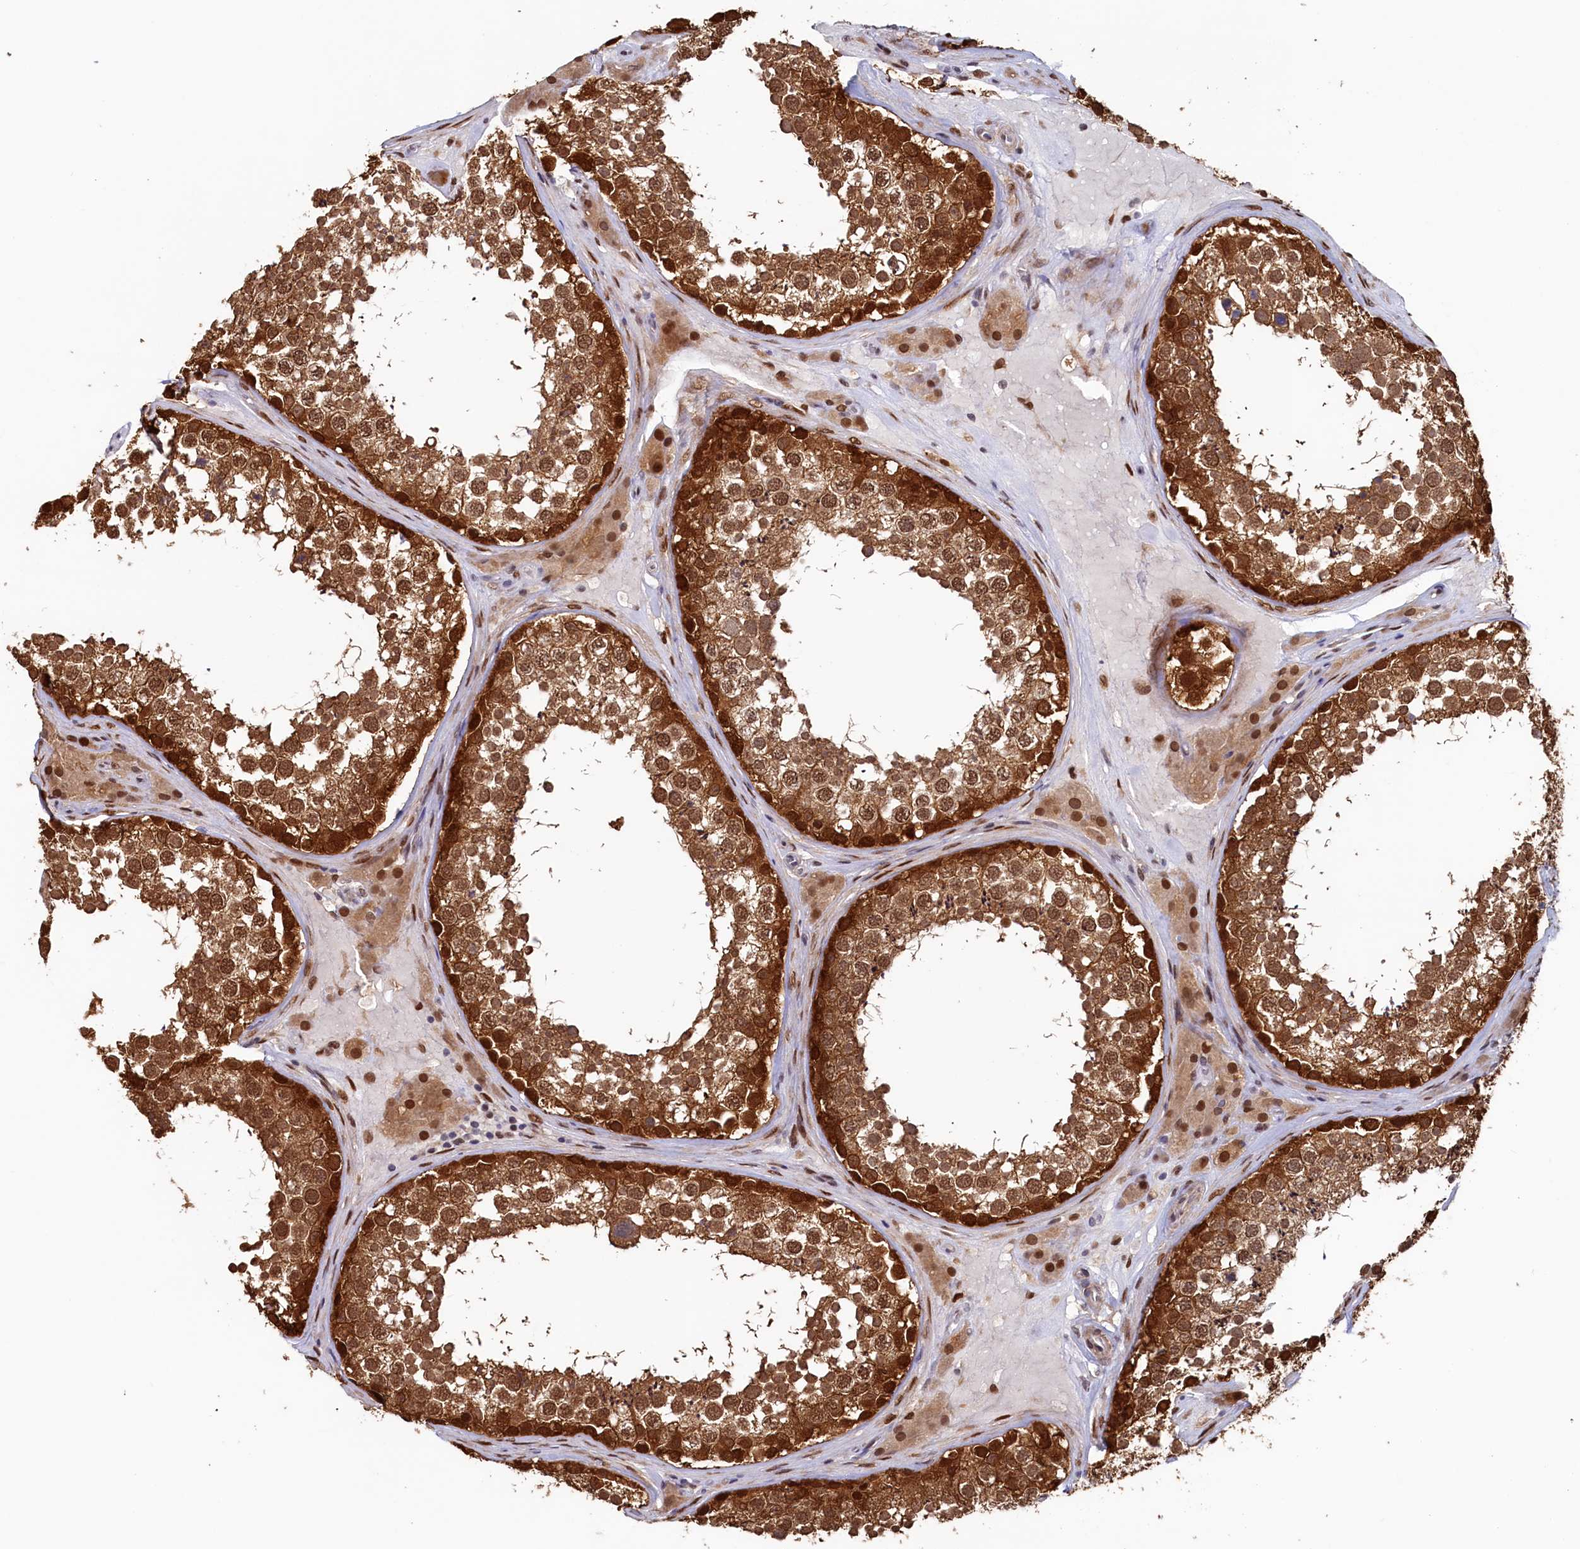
{"staining": {"intensity": "strong", "quantity": ">75%", "location": "cytoplasmic/membranous,nuclear"}, "tissue": "testis", "cell_type": "Cells in seminiferous ducts", "image_type": "normal", "snomed": [{"axis": "morphology", "description": "Normal tissue, NOS"}, {"axis": "topography", "description": "Testis"}], "caption": "High-power microscopy captured an immunohistochemistry (IHC) photomicrograph of unremarkable testis, revealing strong cytoplasmic/membranous,nuclear positivity in approximately >75% of cells in seminiferous ducts.", "gene": "AHCY", "patient": {"sex": "male", "age": 46}}